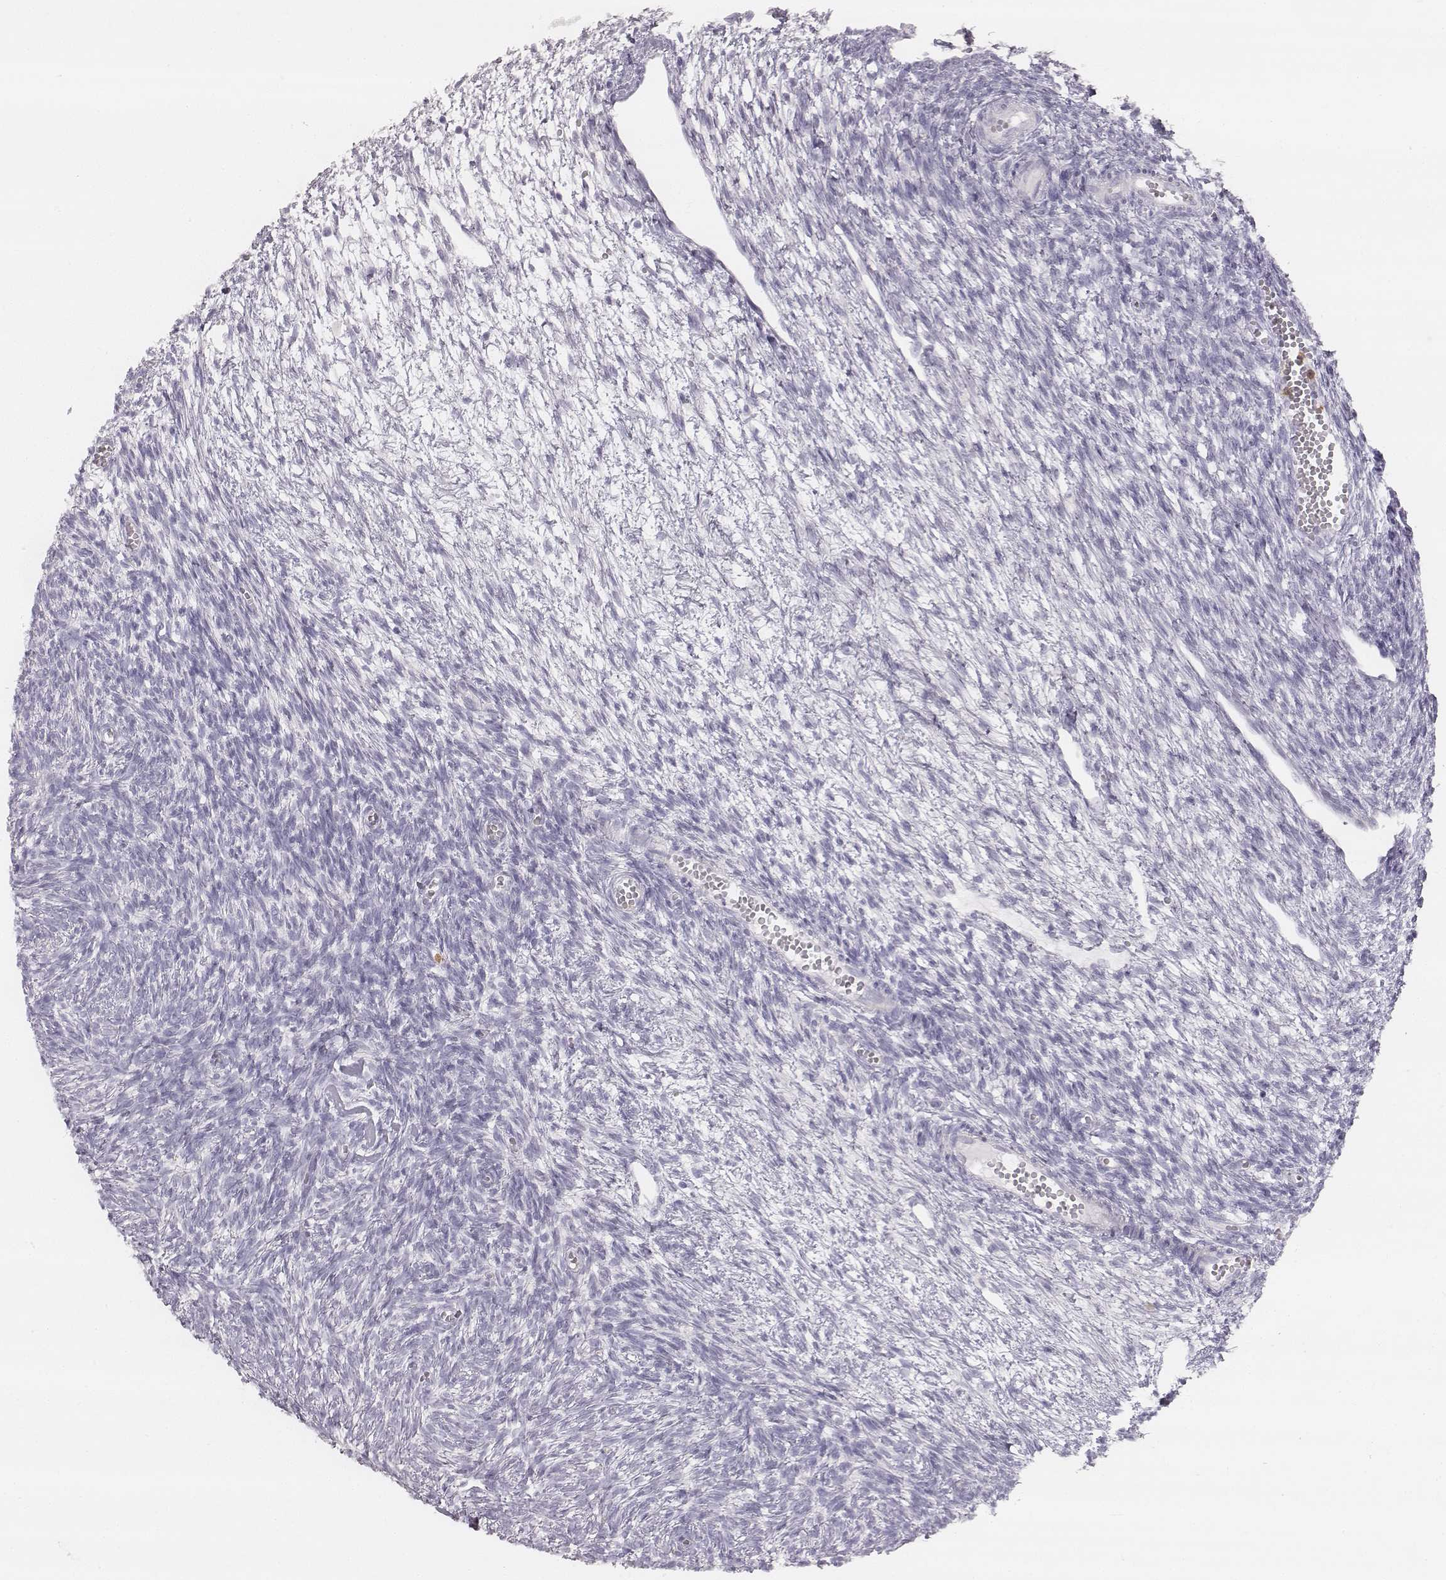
{"staining": {"intensity": "negative", "quantity": "none", "location": "none"}, "tissue": "ovary", "cell_type": "Follicle cells", "image_type": "normal", "snomed": [{"axis": "morphology", "description": "Normal tissue, NOS"}, {"axis": "topography", "description": "Ovary"}], "caption": "An IHC histopathology image of benign ovary is shown. There is no staining in follicle cells of ovary.", "gene": "KCNJ12", "patient": {"sex": "female", "age": 43}}